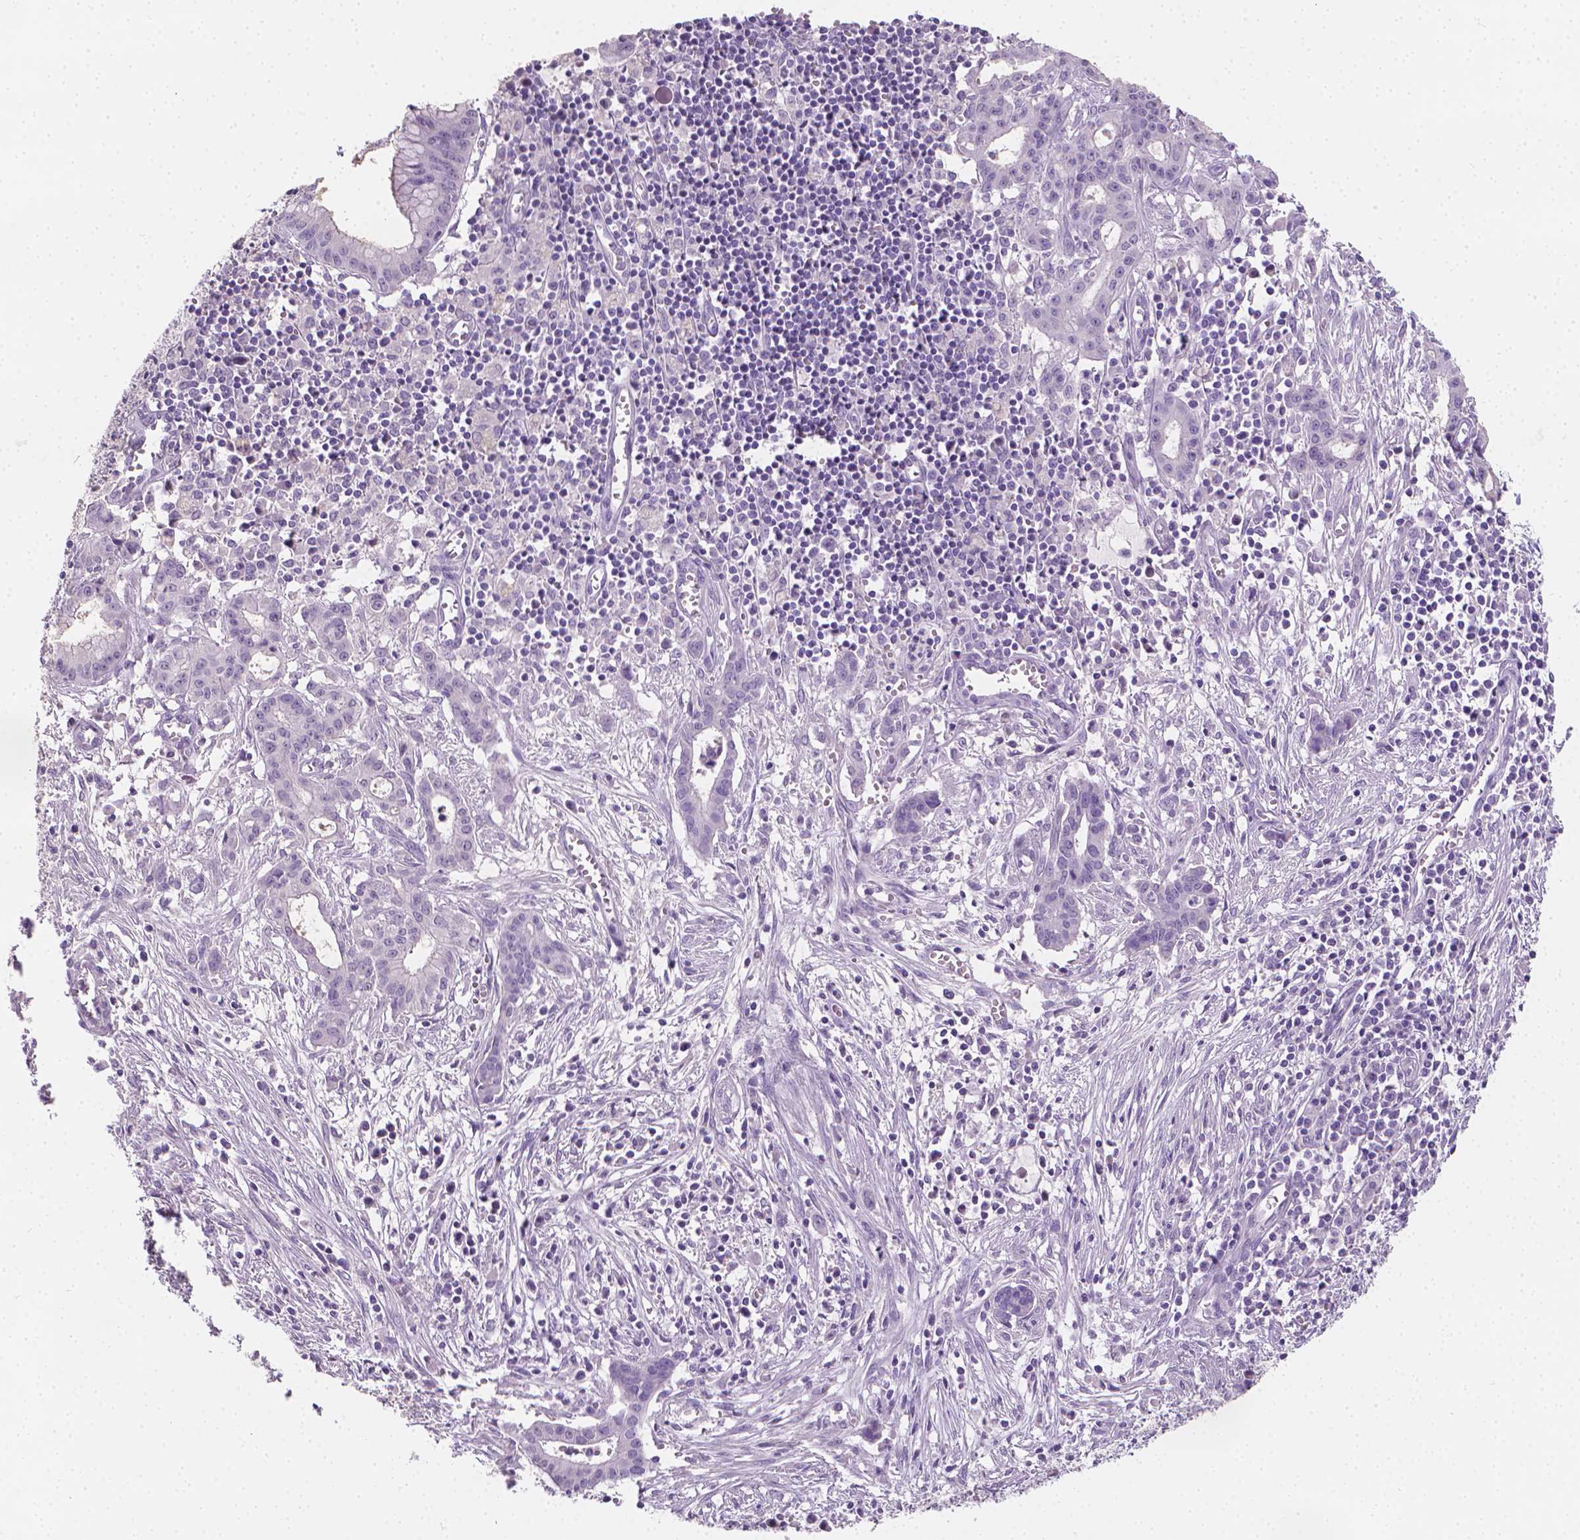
{"staining": {"intensity": "negative", "quantity": "none", "location": "none"}, "tissue": "pancreatic cancer", "cell_type": "Tumor cells", "image_type": "cancer", "snomed": [{"axis": "morphology", "description": "Adenocarcinoma, NOS"}, {"axis": "topography", "description": "Pancreas"}], "caption": "High magnification brightfield microscopy of pancreatic adenocarcinoma stained with DAB (3,3'-diaminobenzidine) (brown) and counterstained with hematoxylin (blue): tumor cells show no significant staining.", "gene": "TNNI2", "patient": {"sex": "male", "age": 48}}